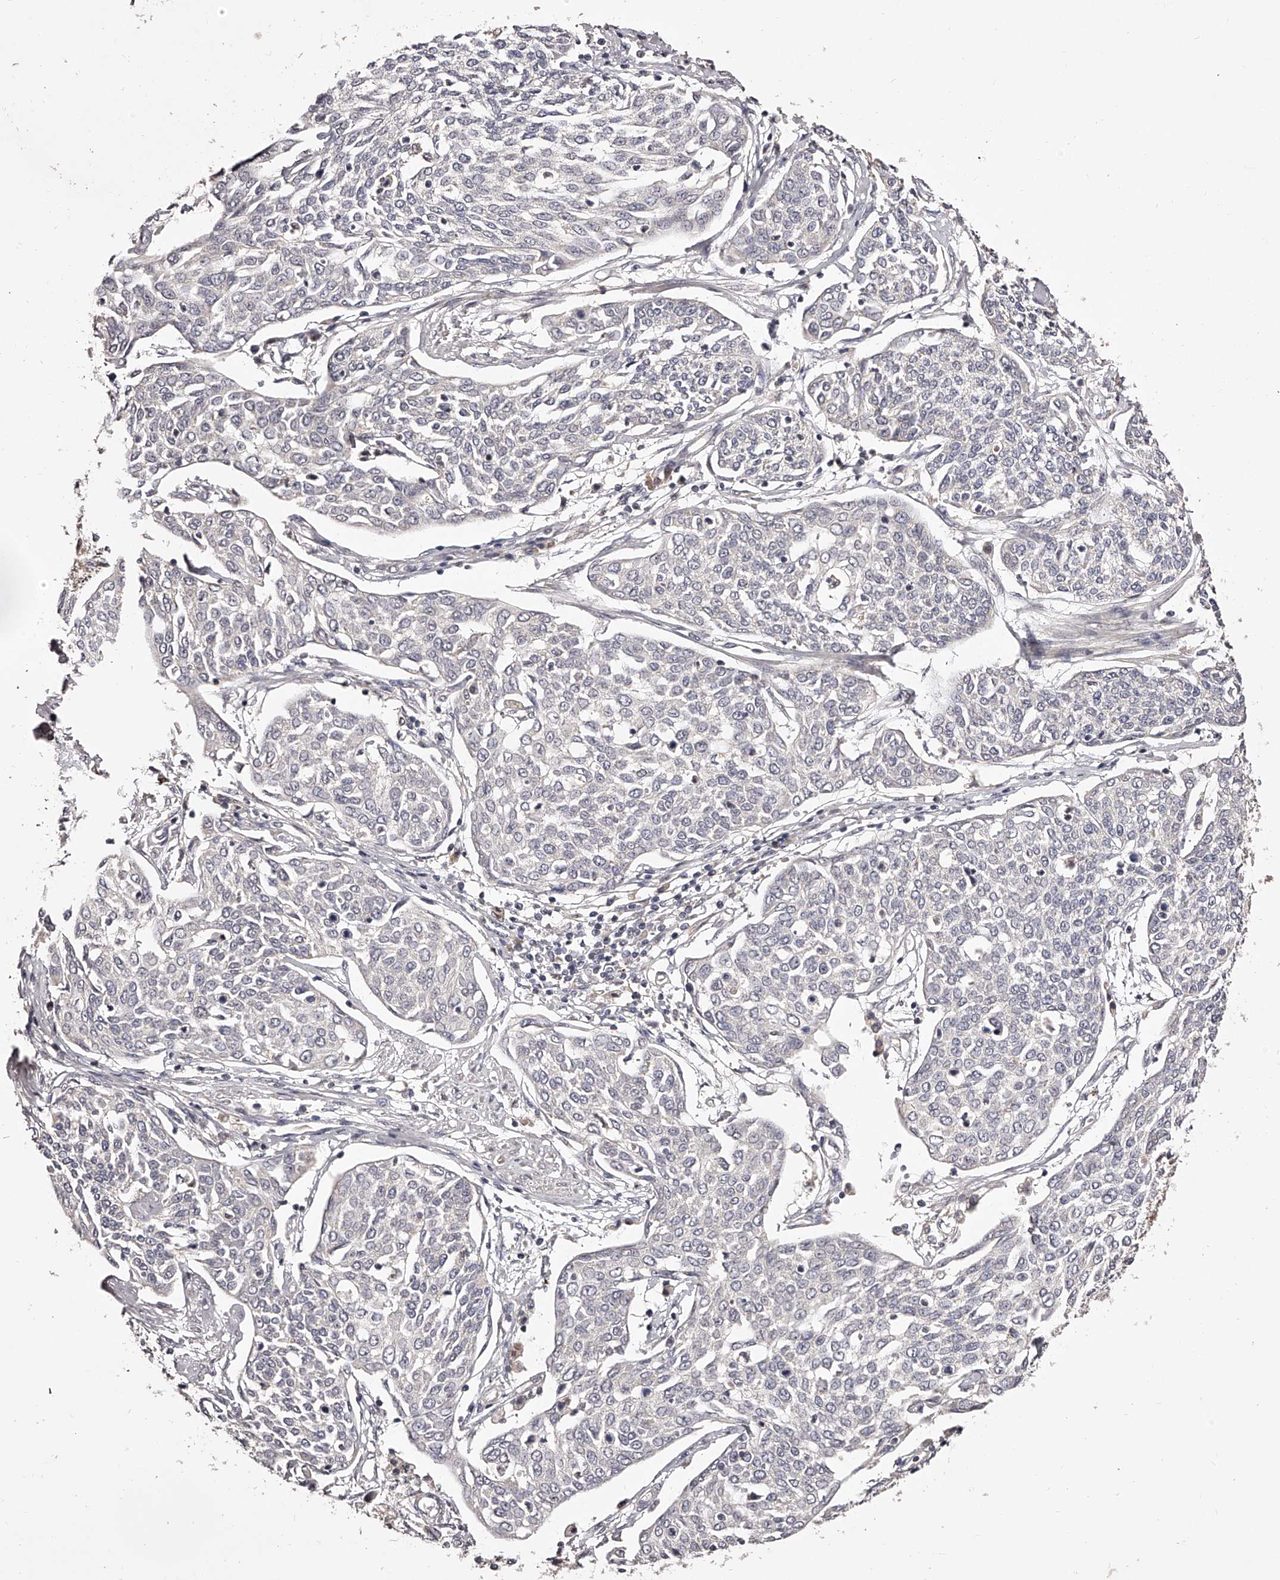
{"staining": {"intensity": "negative", "quantity": "none", "location": "none"}, "tissue": "cervical cancer", "cell_type": "Tumor cells", "image_type": "cancer", "snomed": [{"axis": "morphology", "description": "Squamous cell carcinoma, NOS"}, {"axis": "topography", "description": "Cervix"}], "caption": "Cervical cancer was stained to show a protein in brown. There is no significant positivity in tumor cells.", "gene": "ODF2L", "patient": {"sex": "female", "age": 34}}